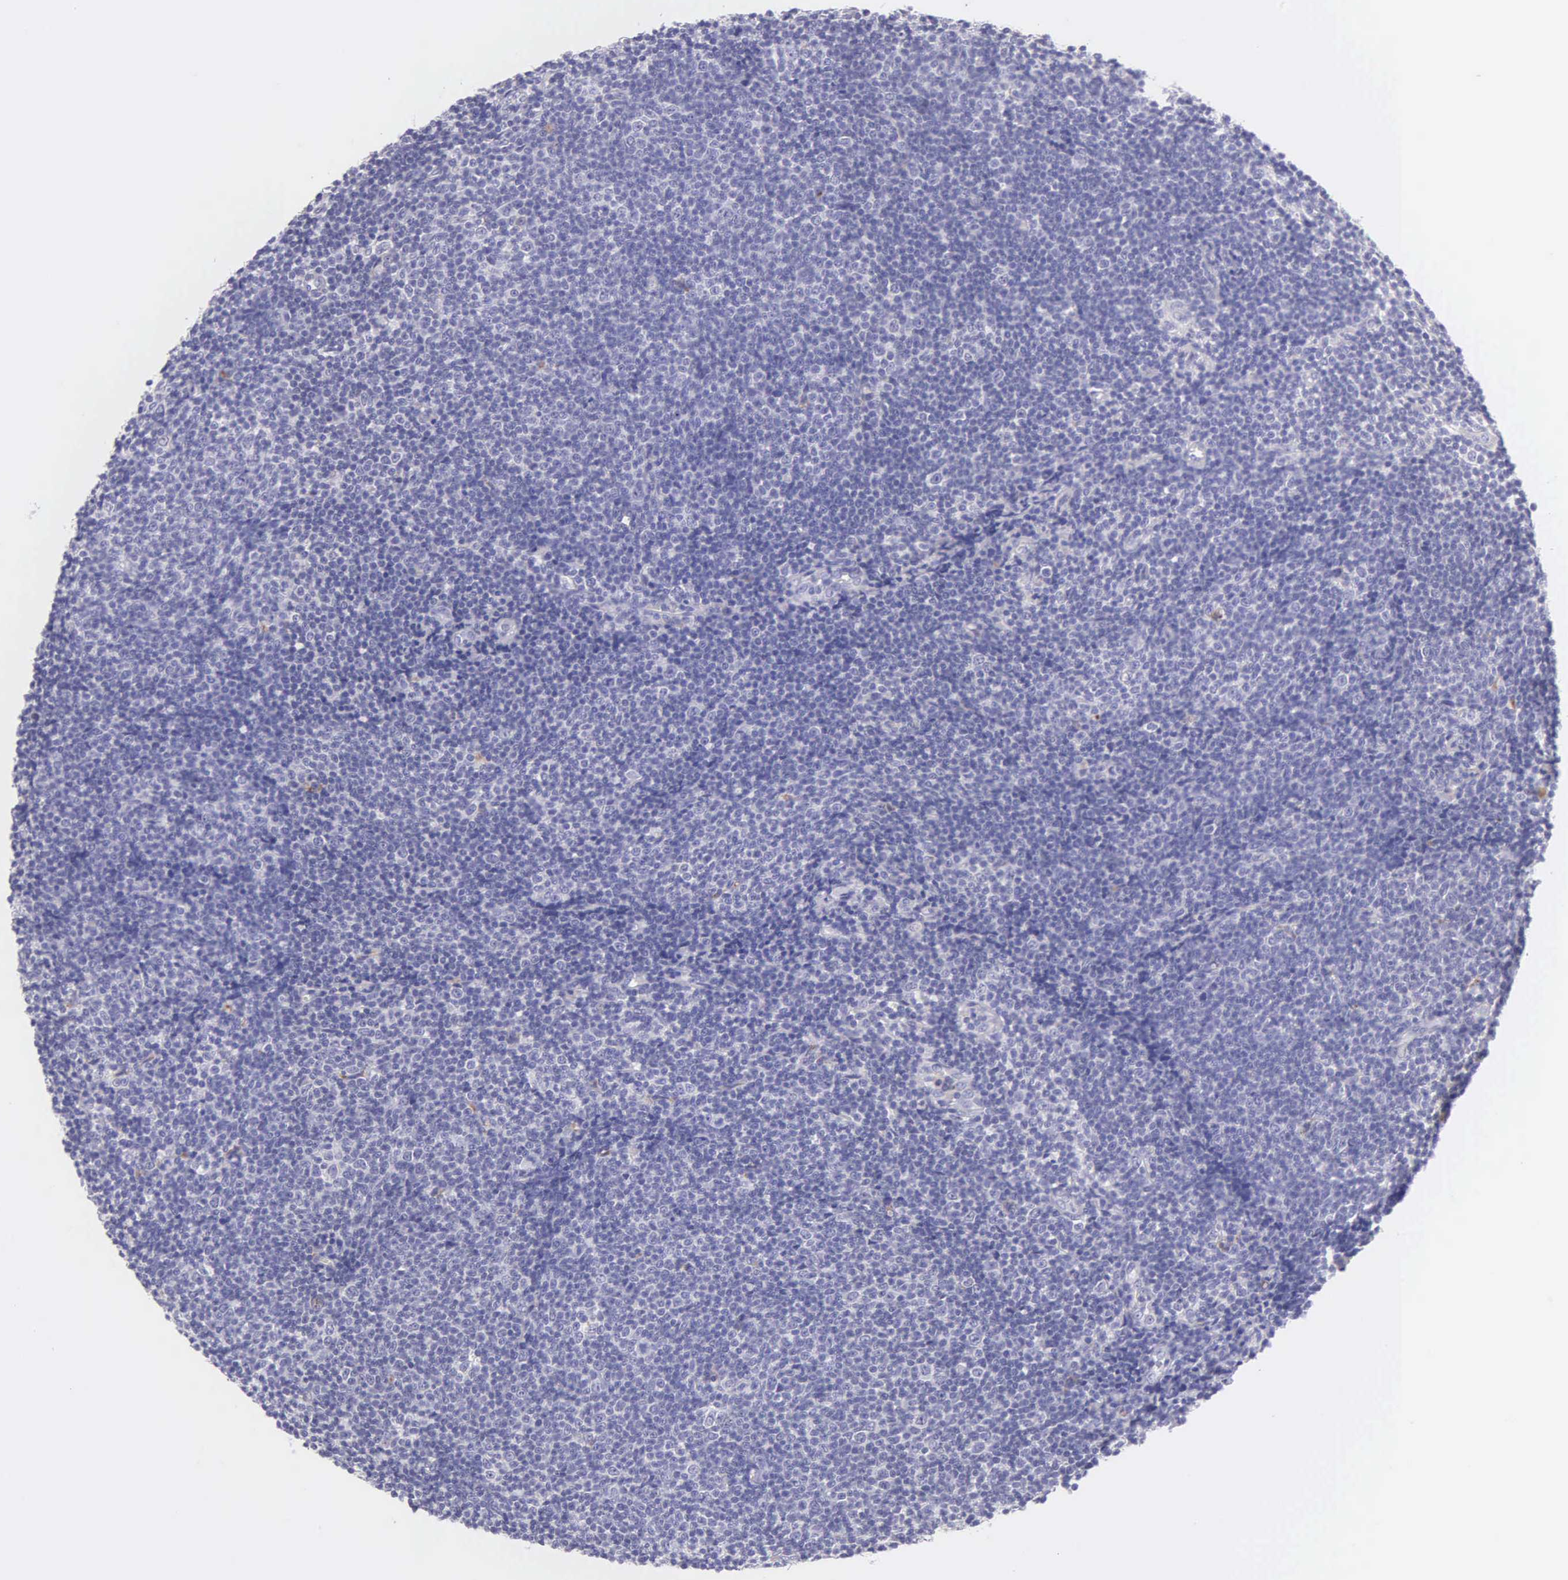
{"staining": {"intensity": "negative", "quantity": "none", "location": "none"}, "tissue": "lymphoma", "cell_type": "Tumor cells", "image_type": "cancer", "snomed": [{"axis": "morphology", "description": "Malignant lymphoma, non-Hodgkin's type, Low grade"}, {"axis": "topography", "description": "Lymph node"}], "caption": "The IHC photomicrograph has no significant positivity in tumor cells of low-grade malignant lymphoma, non-Hodgkin's type tissue.", "gene": "KRT17", "patient": {"sex": "male", "age": 49}}